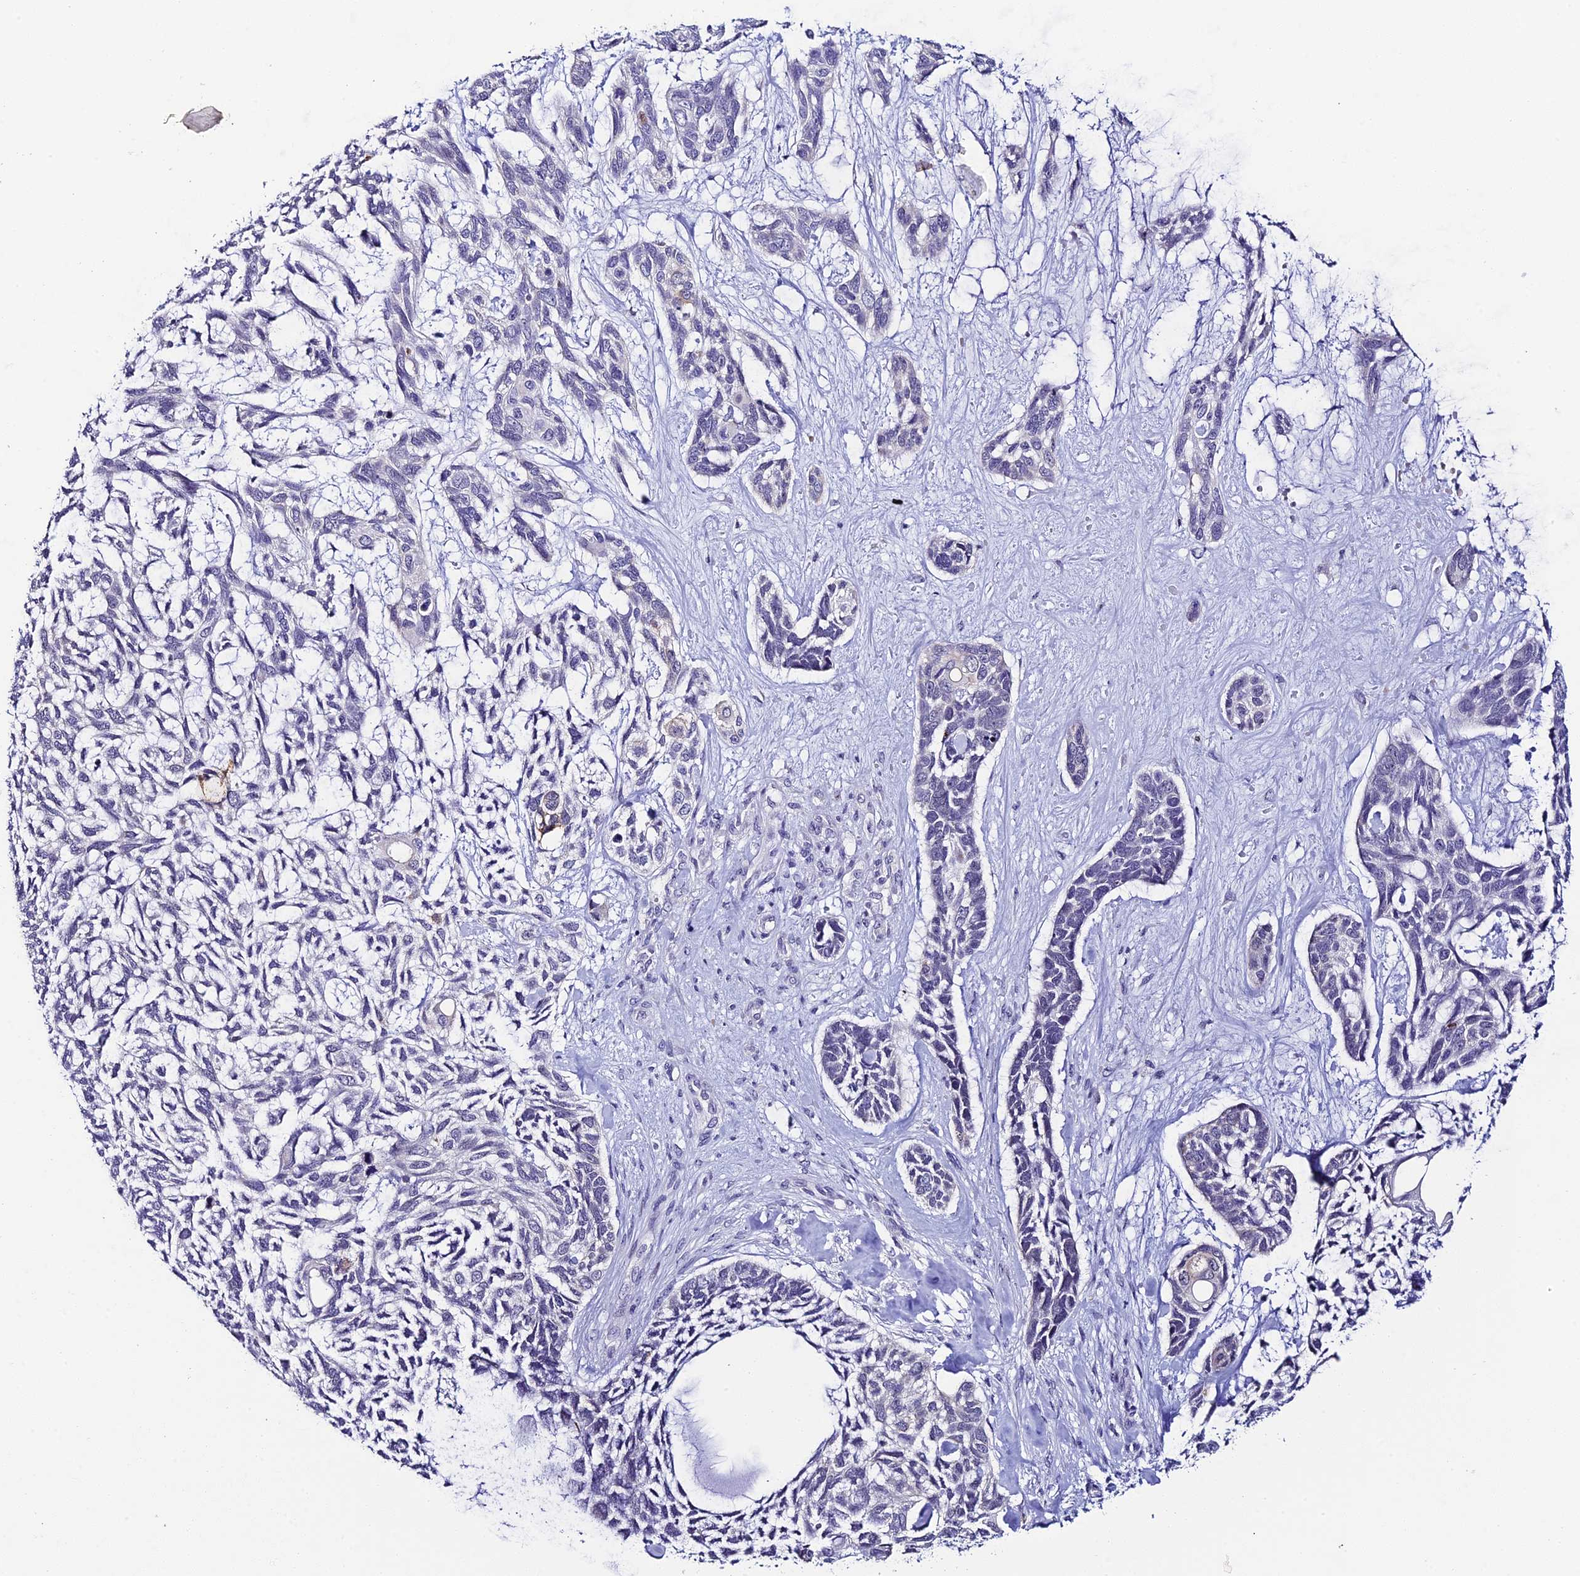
{"staining": {"intensity": "negative", "quantity": "none", "location": "none"}, "tissue": "skin cancer", "cell_type": "Tumor cells", "image_type": "cancer", "snomed": [{"axis": "morphology", "description": "Basal cell carcinoma"}, {"axis": "topography", "description": "Skin"}], "caption": "An immunohistochemistry image of skin cancer is shown. There is no staining in tumor cells of skin cancer.", "gene": "RASGEF1B", "patient": {"sex": "male", "age": 88}}